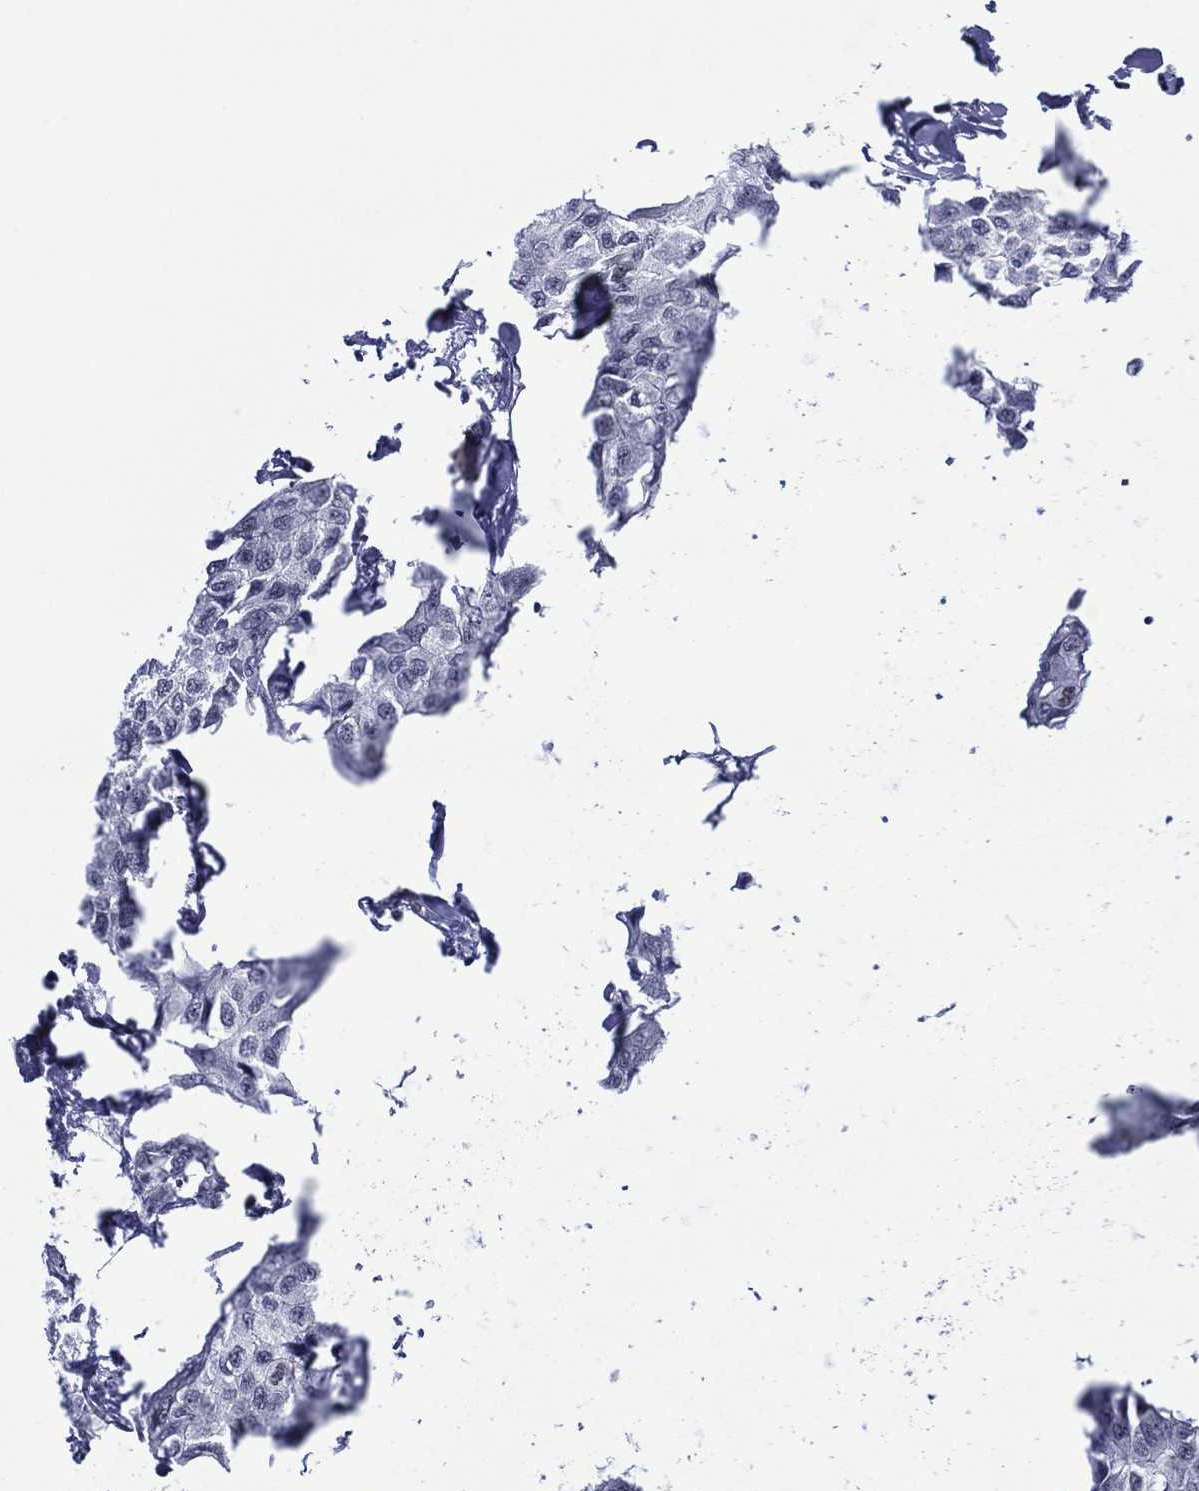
{"staining": {"intensity": "negative", "quantity": "none", "location": "none"}, "tissue": "breast cancer", "cell_type": "Tumor cells", "image_type": "cancer", "snomed": [{"axis": "morphology", "description": "Duct carcinoma"}, {"axis": "topography", "description": "Breast"}], "caption": "Immunohistochemistry image of neoplastic tissue: human breast invasive ductal carcinoma stained with DAB reveals no significant protein staining in tumor cells.", "gene": "GATA6", "patient": {"sex": "female", "age": 80}}